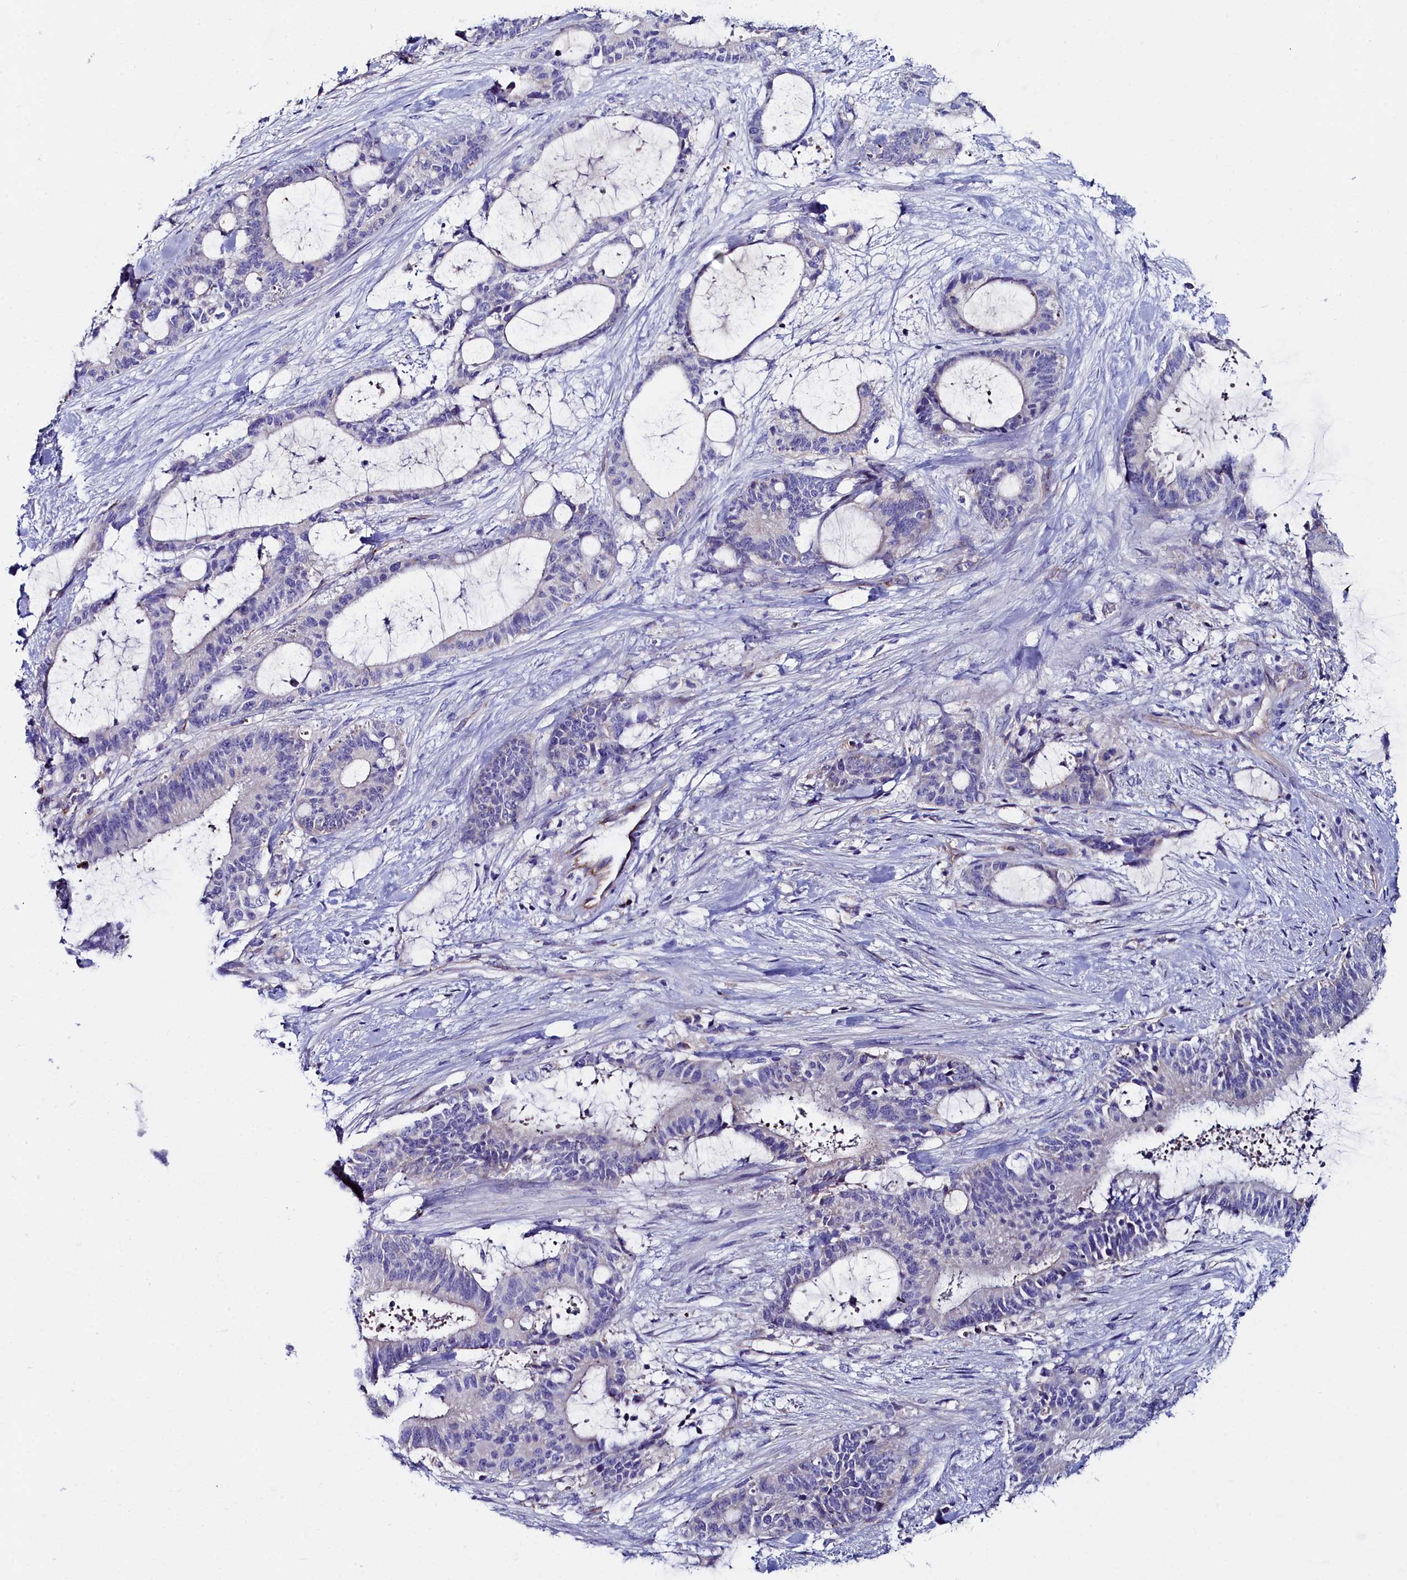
{"staining": {"intensity": "negative", "quantity": "none", "location": "none"}, "tissue": "liver cancer", "cell_type": "Tumor cells", "image_type": "cancer", "snomed": [{"axis": "morphology", "description": "Normal tissue, NOS"}, {"axis": "morphology", "description": "Cholangiocarcinoma"}, {"axis": "topography", "description": "Liver"}, {"axis": "topography", "description": "Peripheral nerve tissue"}], "caption": "The image demonstrates no significant staining in tumor cells of liver cholangiocarcinoma.", "gene": "SLC49A3", "patient": {"sex": "female", "age": 73}}